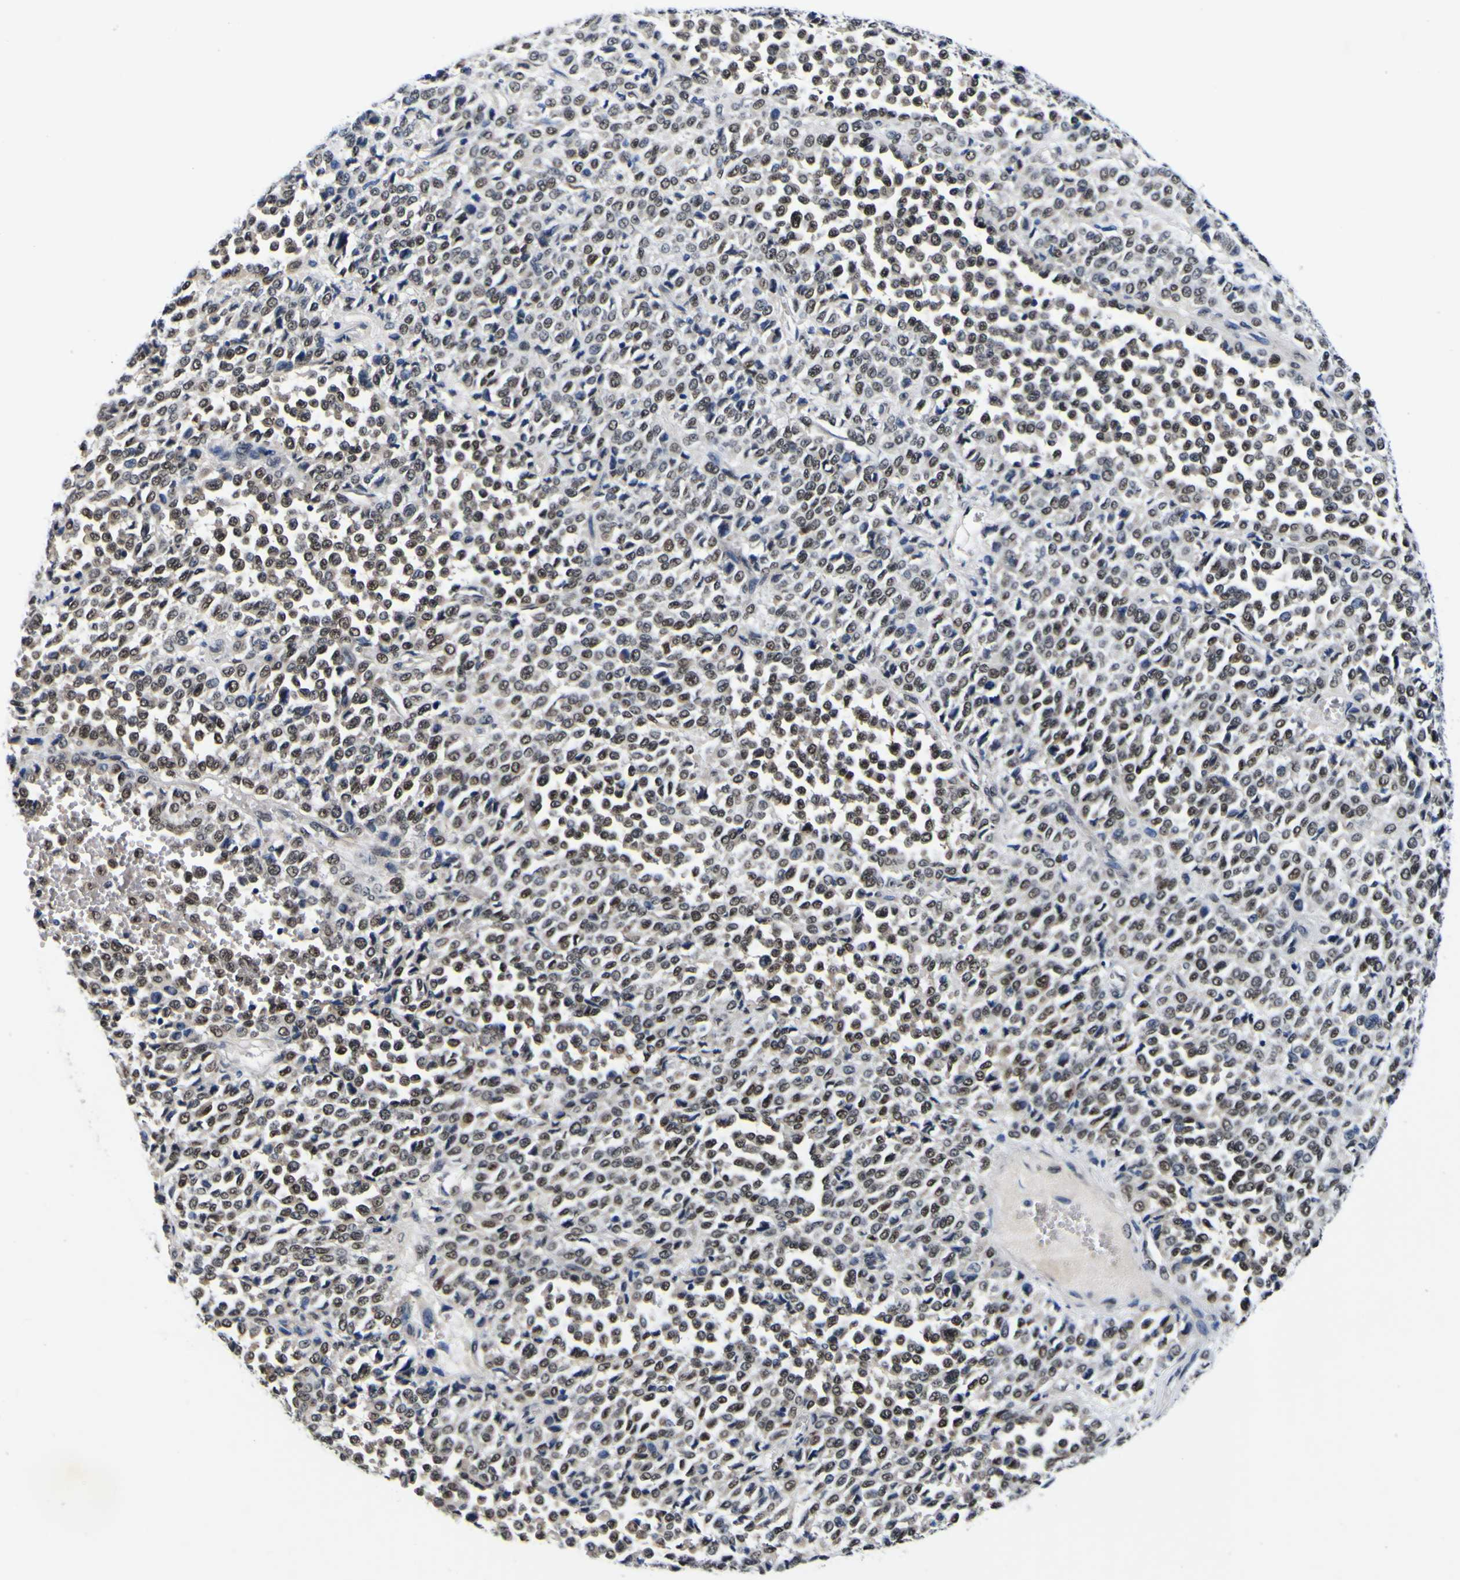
{"staining": {"intensity": "moderate", "quantity": ">75%", "location": "nuclear"}, "tissue": "melanoma", "cell_type": "Tumor cells", "image_type": "cancer", "snomed": [{"axis": "morphology", "description": "Malignant melanoma, Metastatic site"}, {"axis": "topography", "description": "Pancreas"}], "caption": "Immunohistochemistry (DAB) staining of melanoma exhibits moderate nuclear protein staining in approximately >75% of tumor cells.", "gene": "CUL4B", "patient": {"sex": "female", "age": 30}}